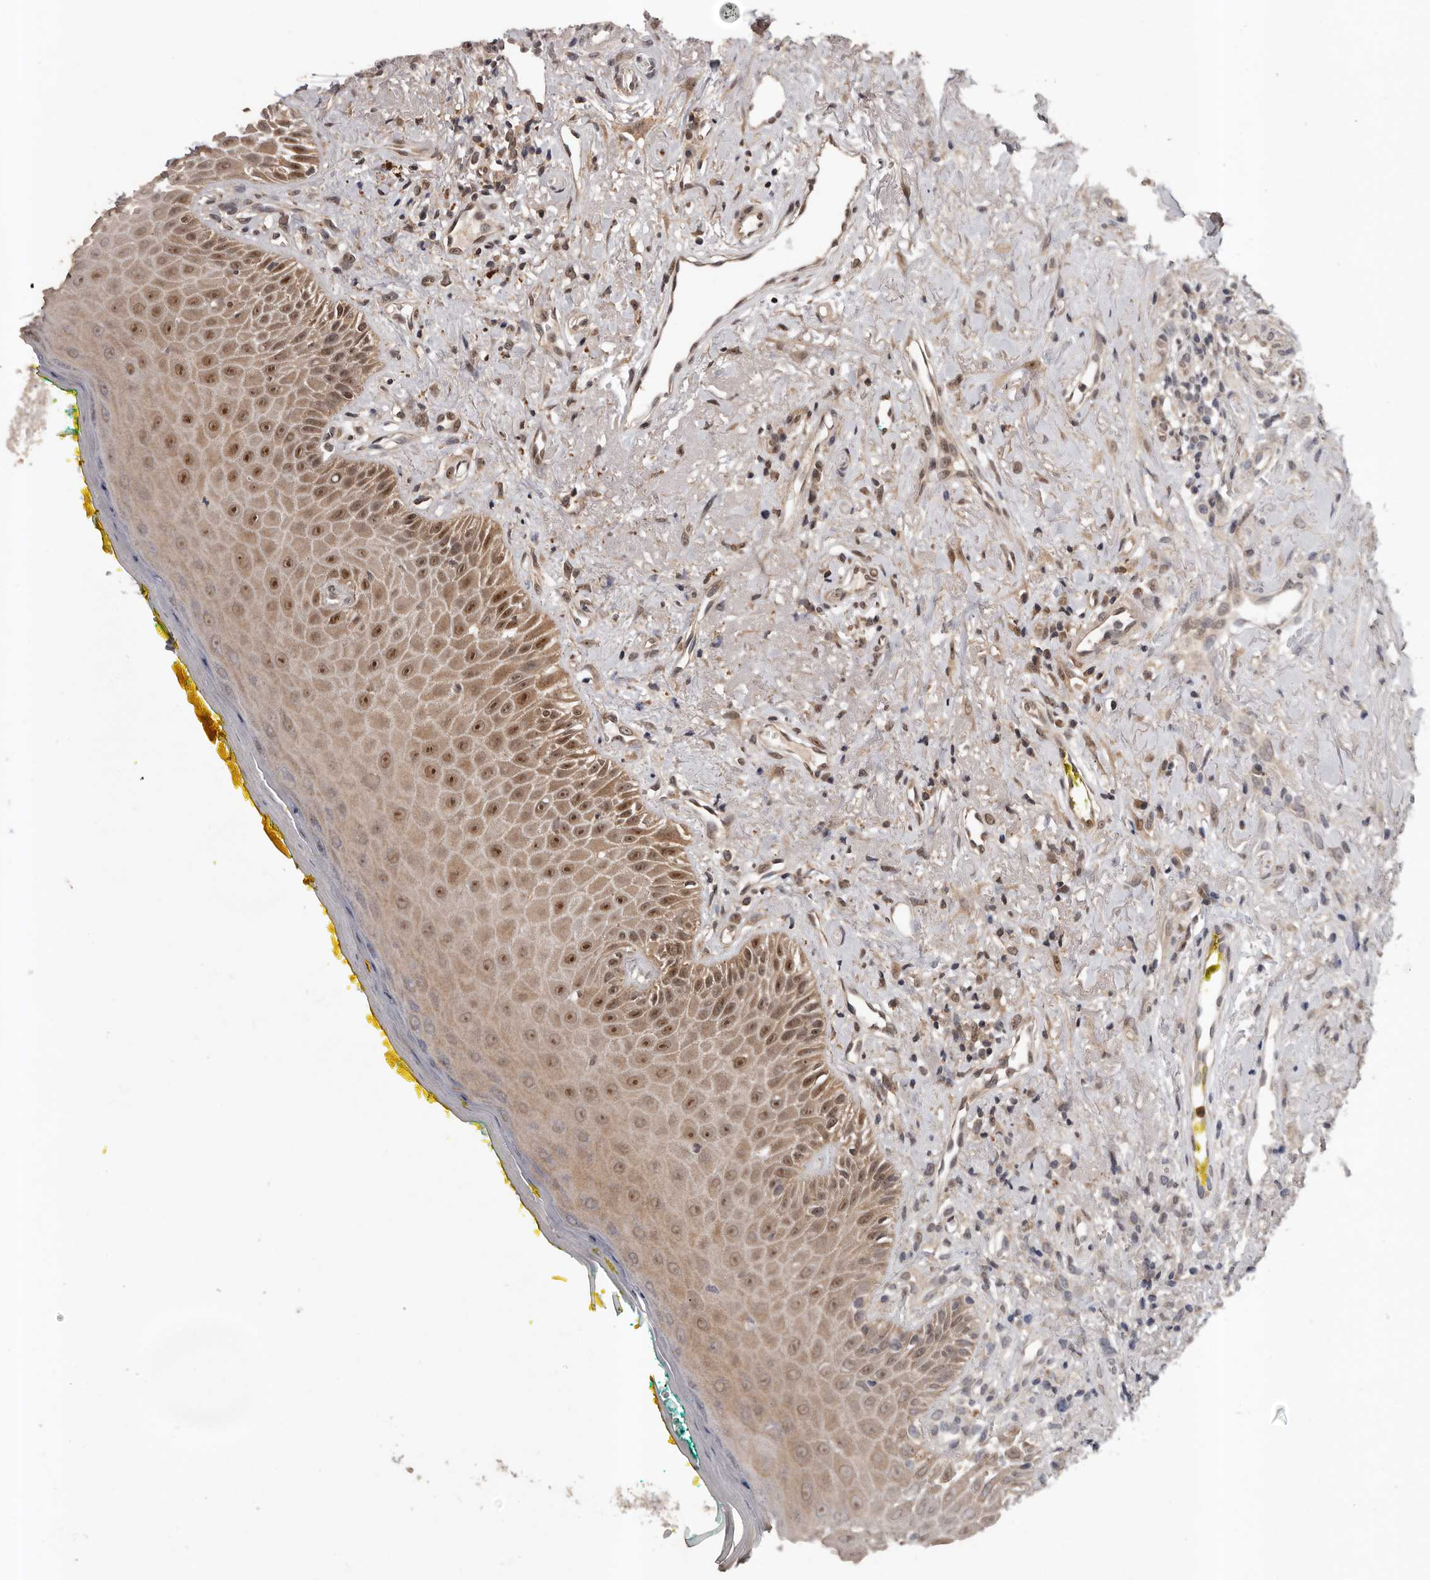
{"staining": {"intensity": "moderate", "quantity": "25%-75%", "location": "cytoplasmic/membranous"}, "tissue": "oral mucosa", "cell_type": "Squamous epithelial cells", "image_type": "normal", "snomed": [{"axis": "morphology", "description": "Normal tissue, NOS"}, {"axis": "topography", "description": "Oral tissue"}], "caption": "The micrograph reveals immunohistochemical staining of unremarkable oral mucosa. There is moderate cytoplasmic/membranous positivity is identified in about 25%-75% of squamous epithelial cells.", "gene": "VPS37A", "patient": {"sex": "female", "age": 70}}